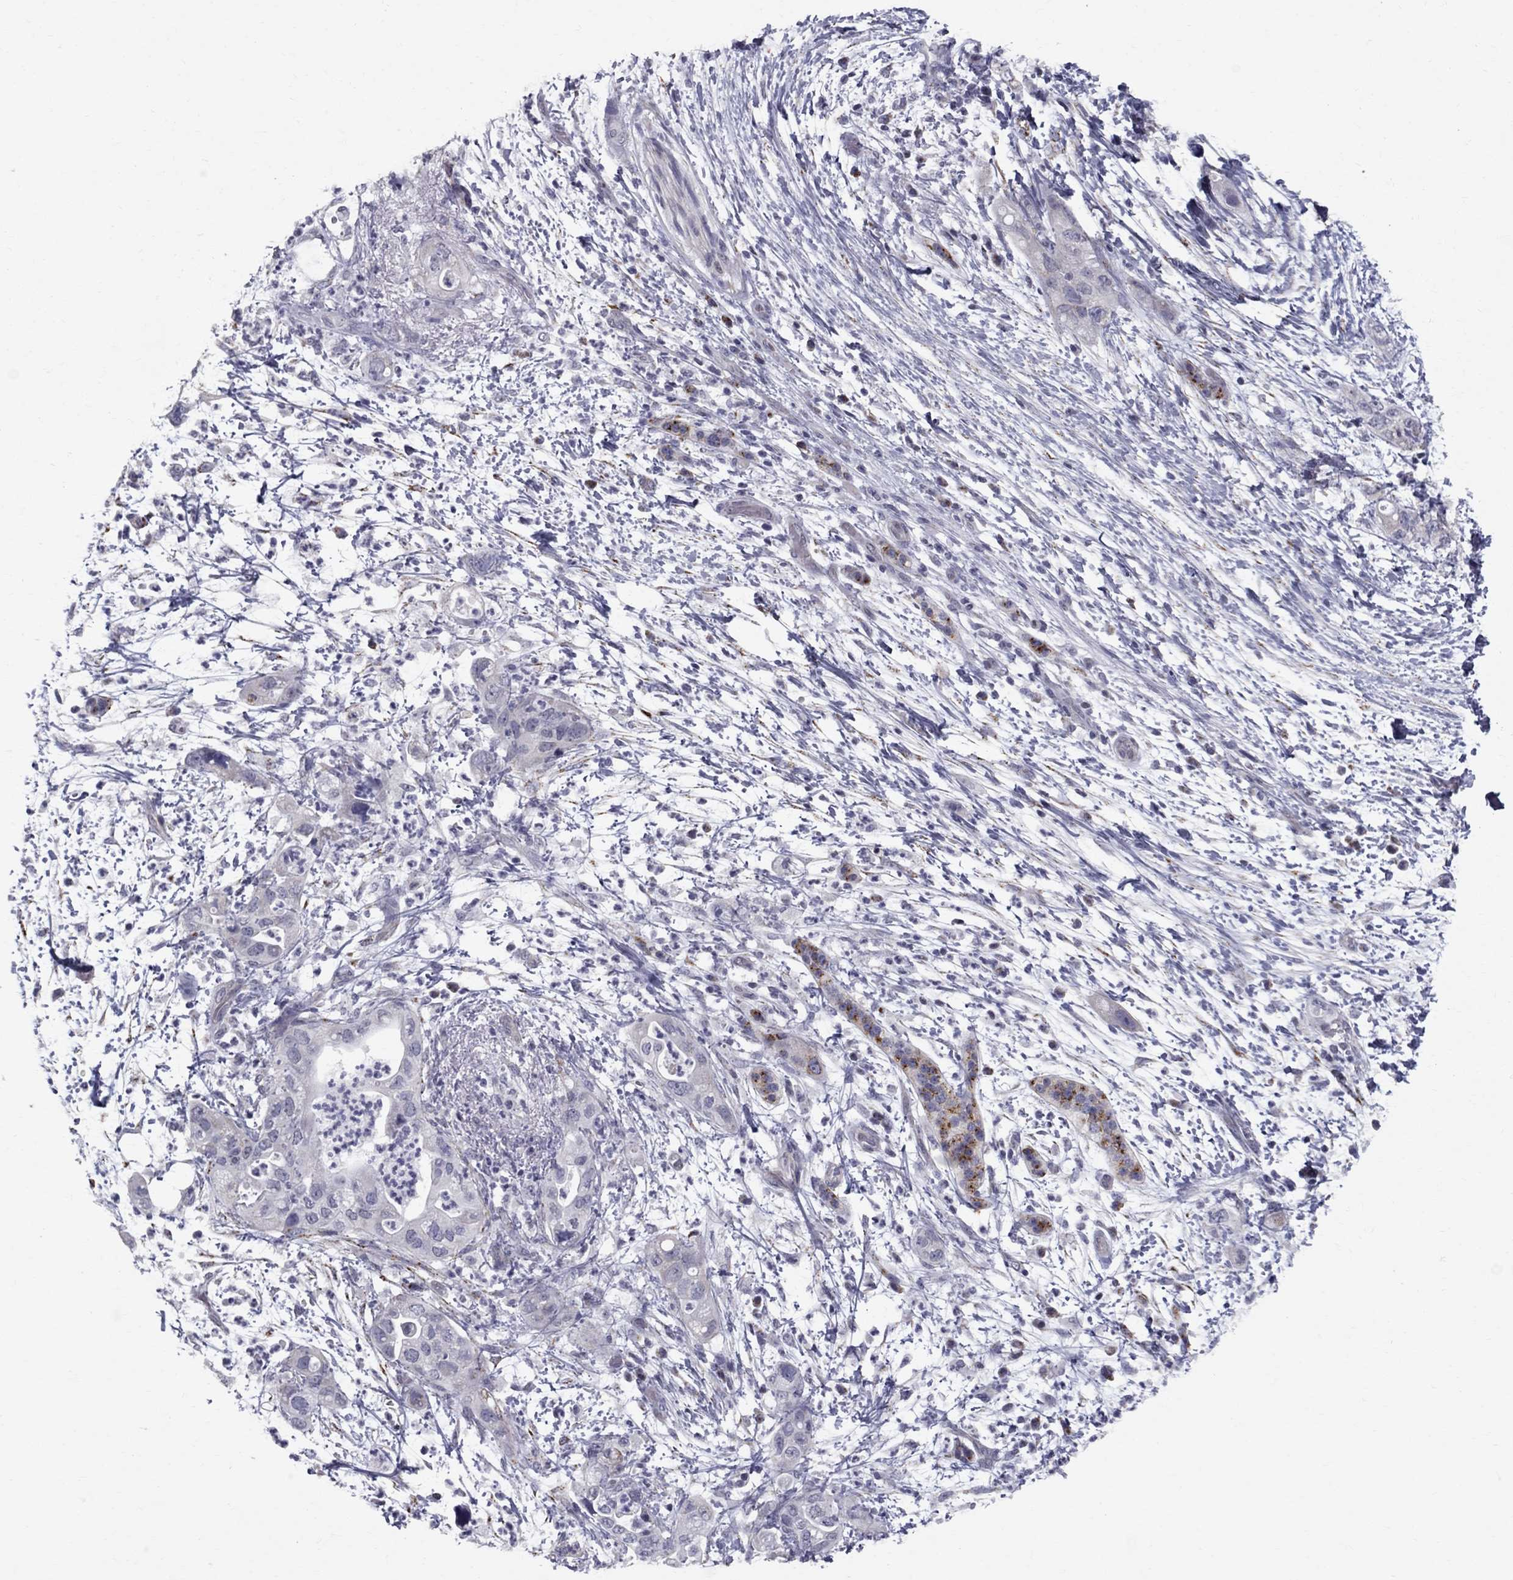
{"staining": {"intensity": "strong", "quantity": "<25%", "location": "cytoplasmic/membranous"}, "tissue": "pancreatic cancer", "cell_type": "Tumor cells", "image_type": "cancer", "snomed": [{"axis": "morphology", "description": "Adenocarcinoma, NOS"}, {"axis": "topography", "description": "Pancreas"}], "caption": "IHC photomicrograph of adenocarcinoma (pancreatic) stained for a protein (brown), which exhibits medium levels of strong cytoplasmic/membranous expression in about <25% of tumor cells.", "gene": "CLIC6", "patient": {"sex": "female", "age": 72}}